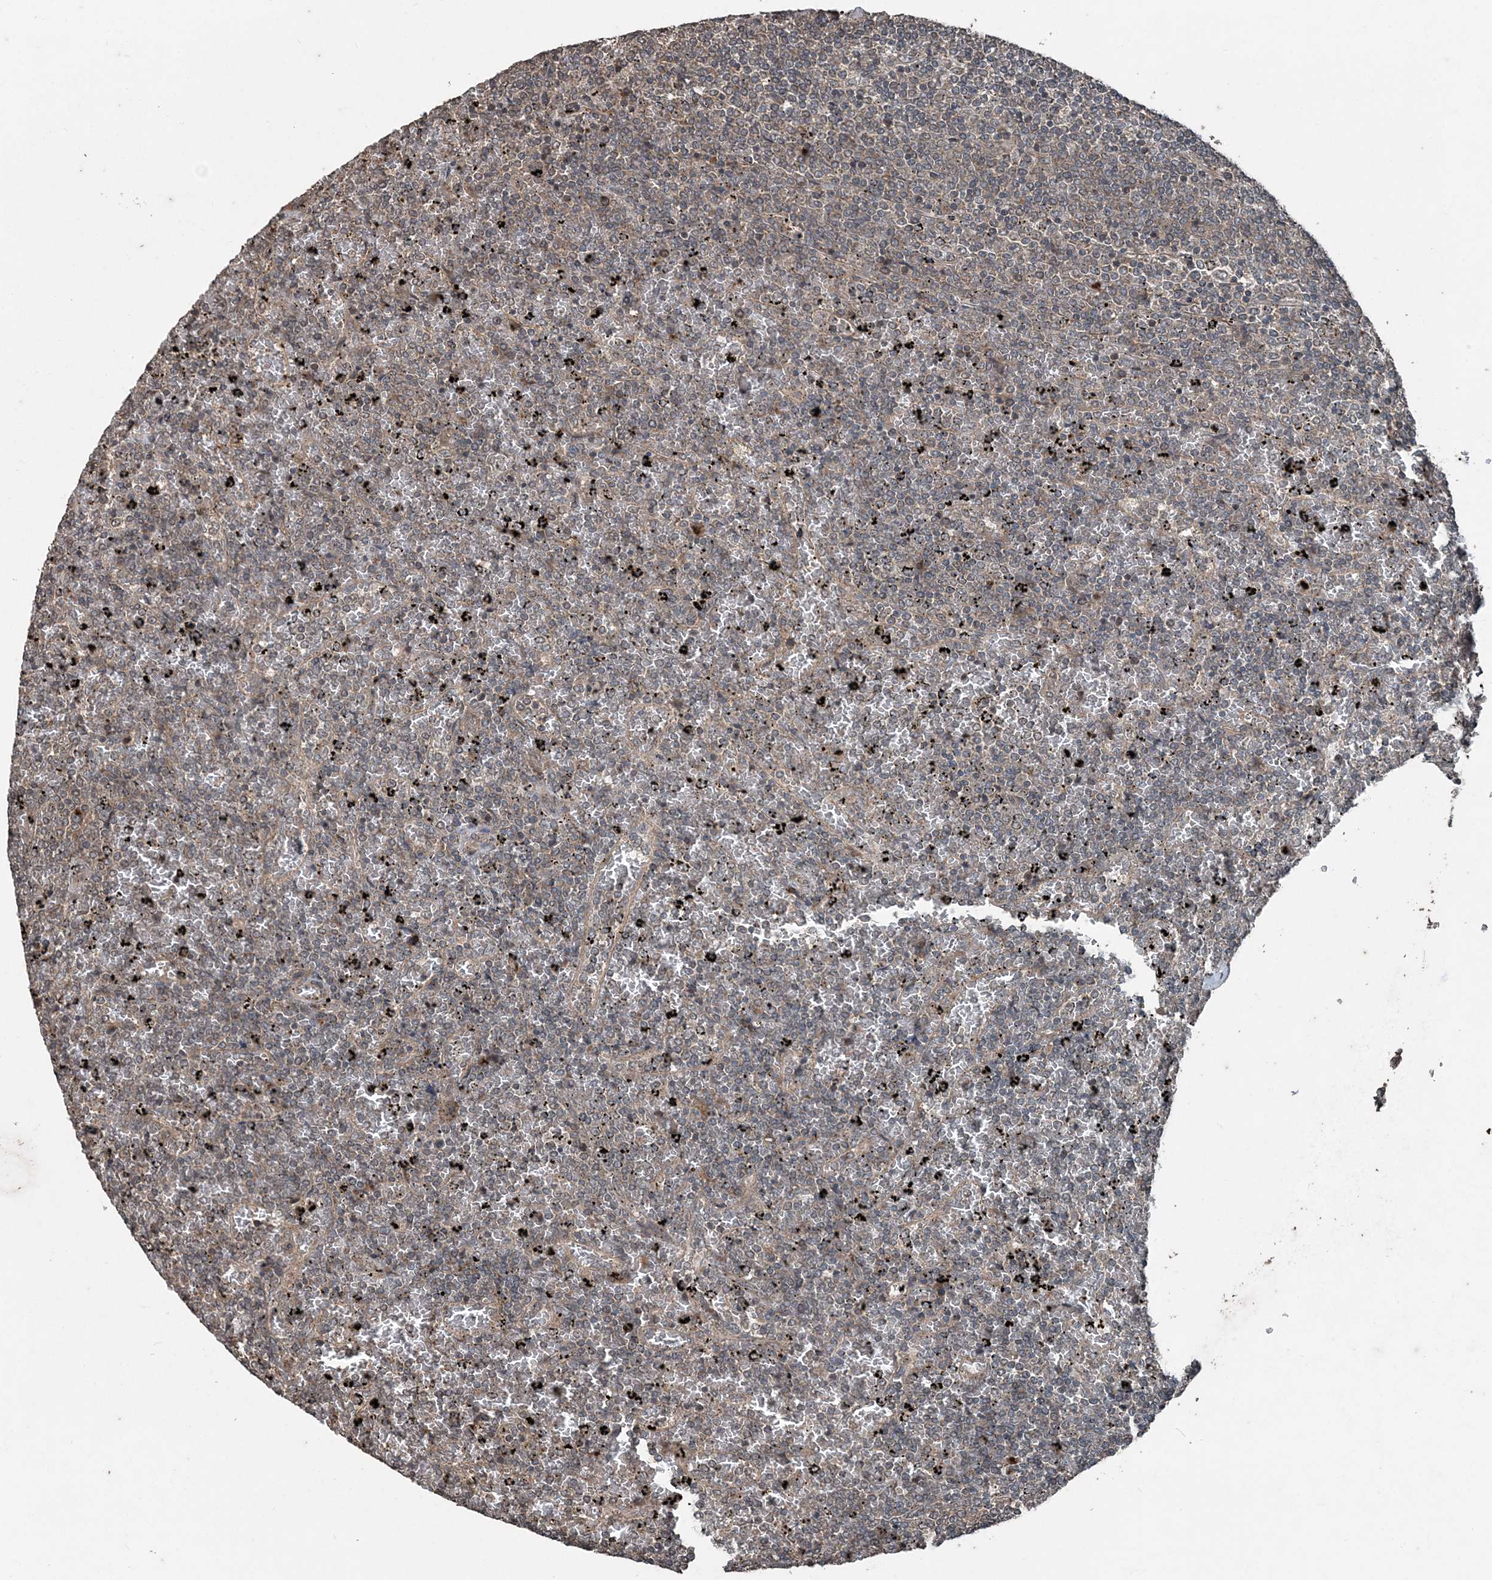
{"staining": {"intensity": "weak", "quantity": "25%-75%", "location": "cytoplasmic/membranous,nuclear"}, "tissue": "lymphoma", "cell_type": "Tumor cells", "image_type": "cancer", "snomed": [{"axis": "morphology", "description": "Malignant lymphoma, non-Hodgkin's type, Low grade"}, {"axis": "topography", "description": "Spleen"}], "caption": "The micrograph reveals a brown stain indicating the presence of a protein in the cytoplasmic/membranous and nuclear of tumor cells in lymphoma.", "gene": "CFL1", "patient": {"sex": "female", "age": 77}}